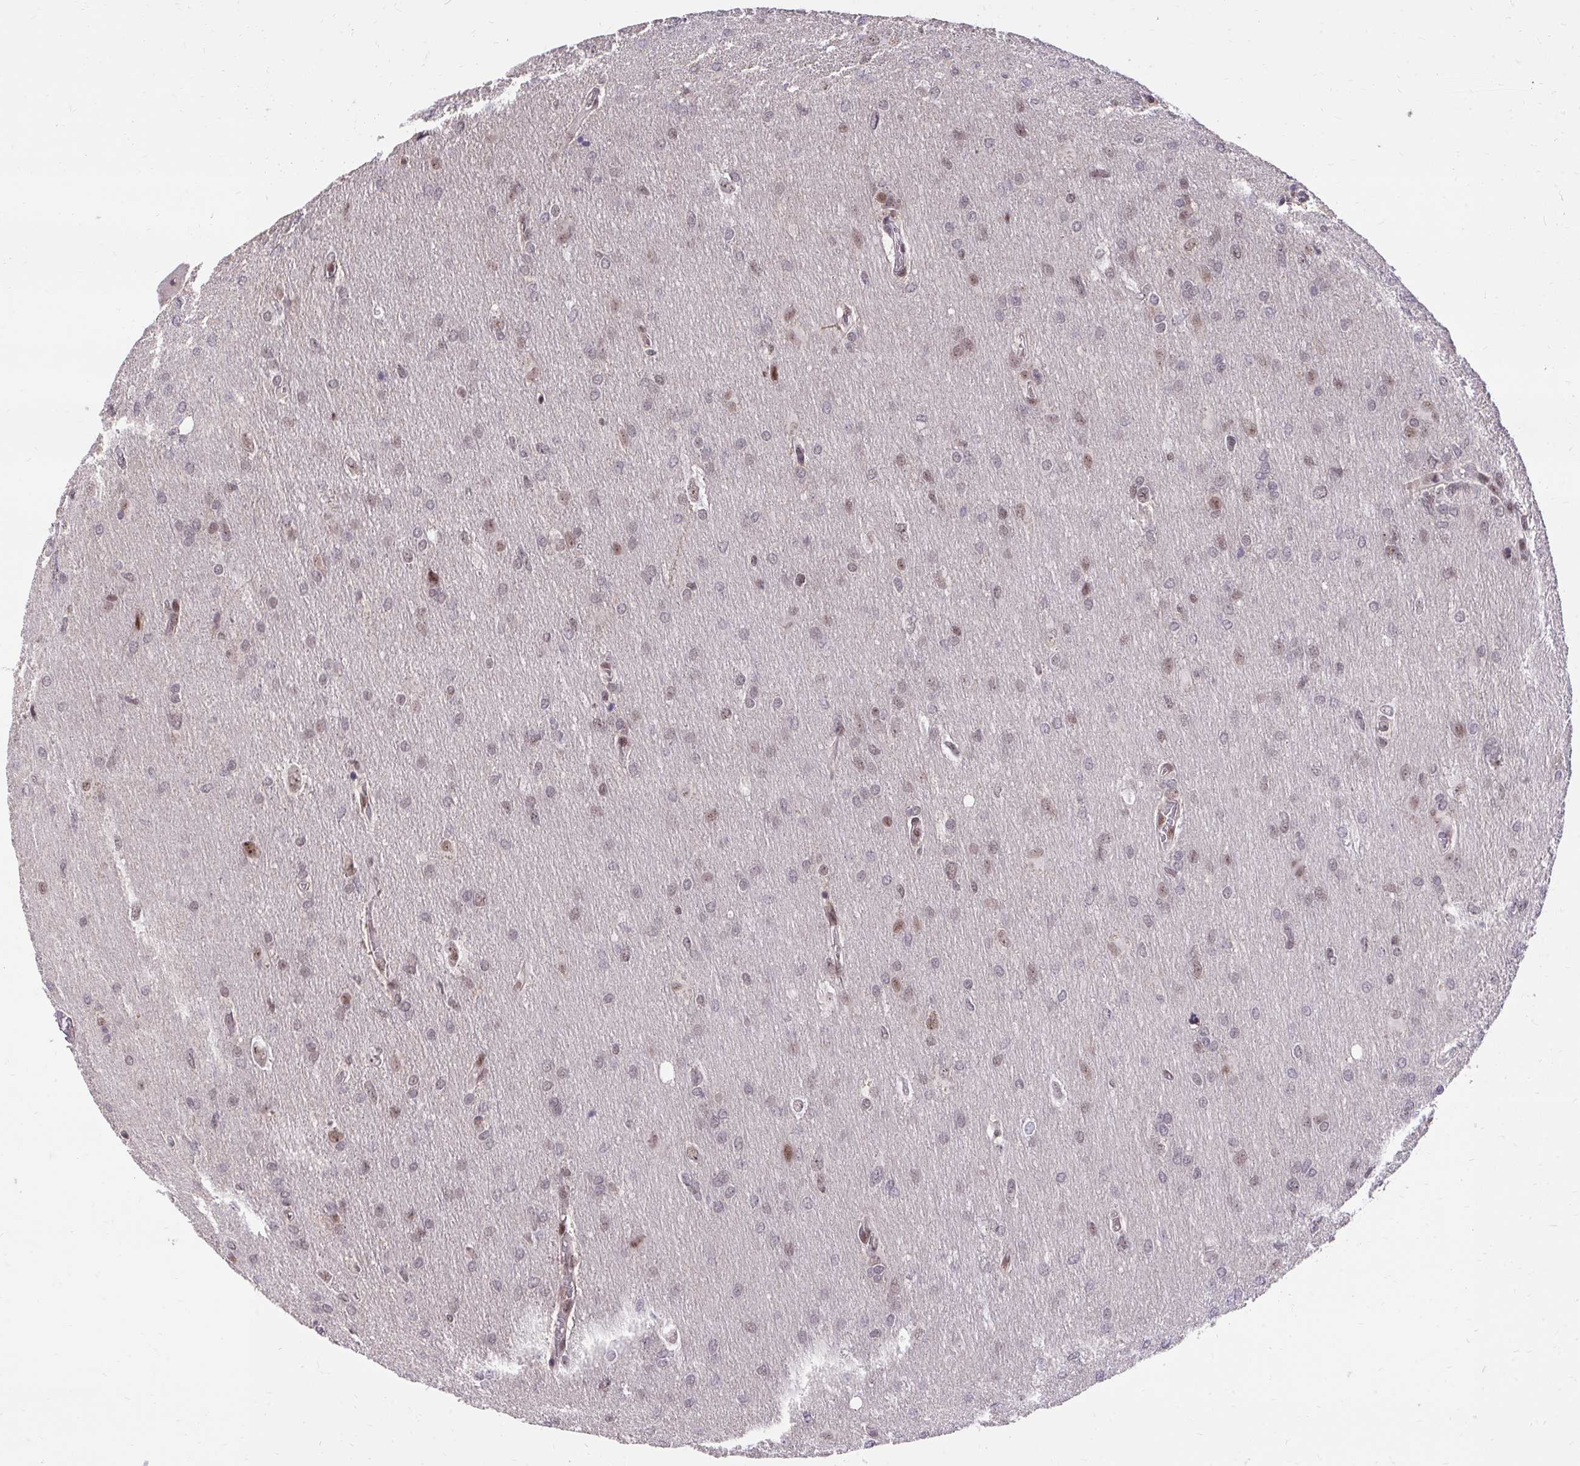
{"staining": {"intensity": "weak", "quantity": "25%-75%", "location": "nuclear"}, "tissue": "glioma", "cell_type": "Tumor cells", "image_type": "cancer", "snomed": [{"axis": "morphology", "description": "Glioma, malignant, High grade"}, {"axis": "topography", "description": "Brain"}], "caption": "This histopathology image exhibits IHC staining of glioma, with low weak nuclear expression in about 25%-75% of tumor cells.", "gene": "HOXA4", "patient": {"sex": "male", "age": 53}}